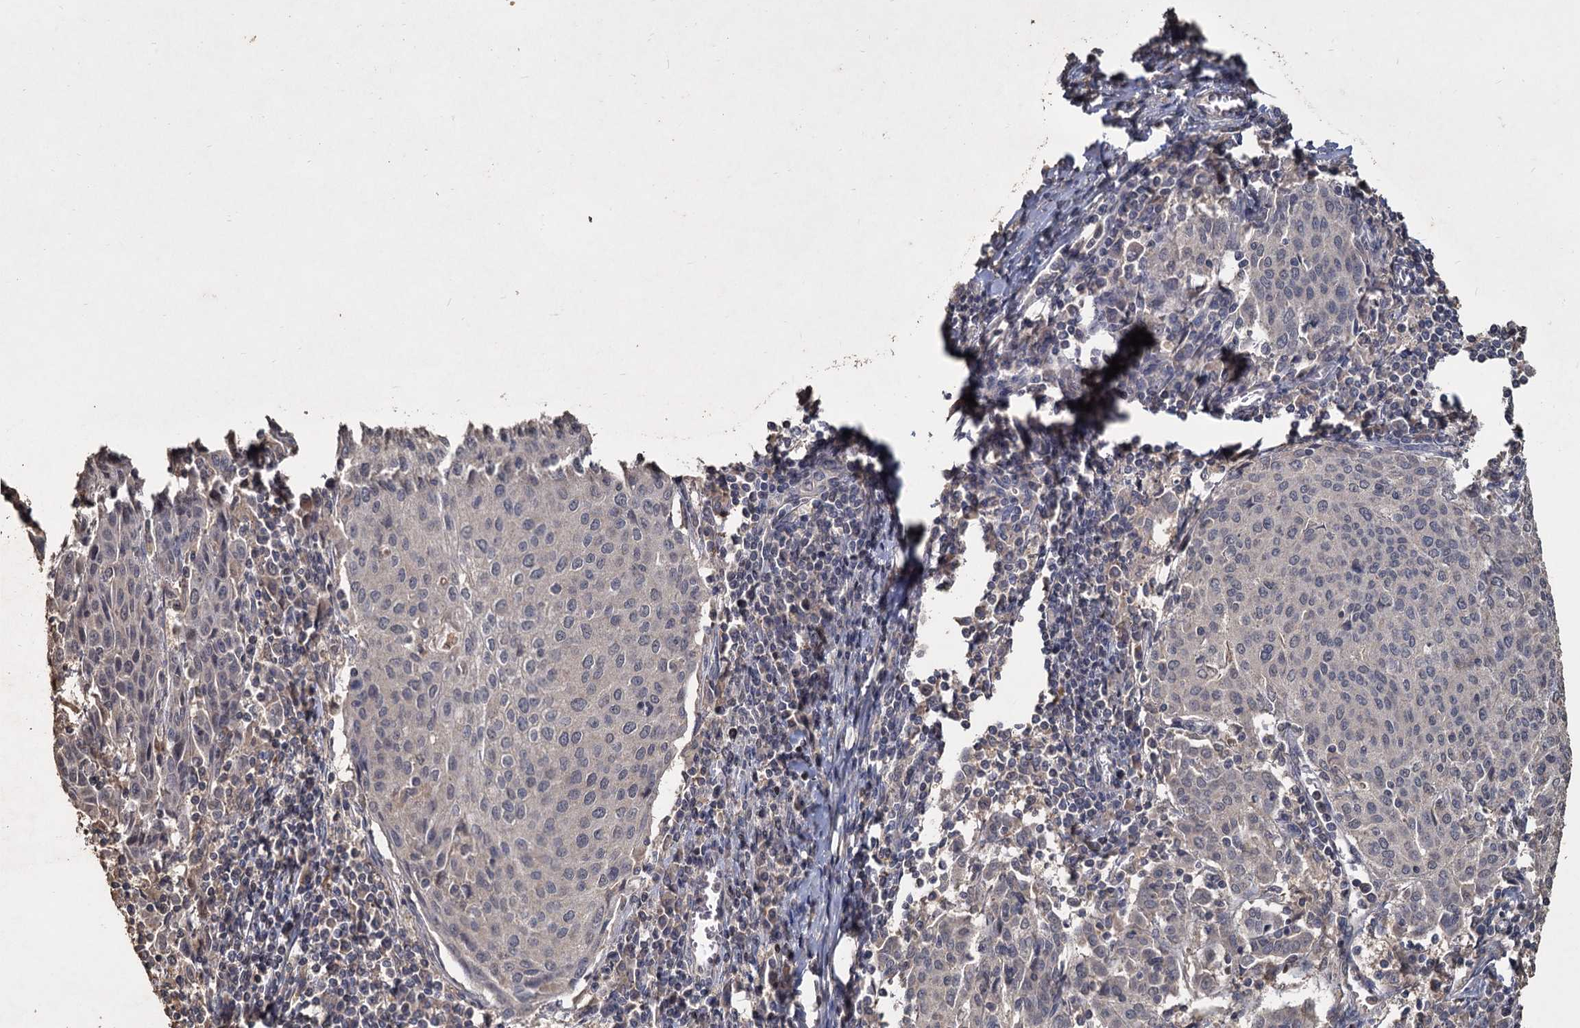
{"staining": {"intensity": "negative", "quantity": "none", "location": "none"}, "tissue": "cervical cancer", "cell_type": "Tumor cells", "image_type": "cancer", "snomed": [{"axis": "morphology", "description": "Squamous cell carcinoma, NOS"}, {"axis": "topography", "description": "Cervix"}], "caption": "Cervical cancer (squamous cell carcinoma) was stained to show a protein in brown. There is no significant positivity in tumor cells.", "gene": "CCDC61", "patient": {"sex": "female", "age": 46}}